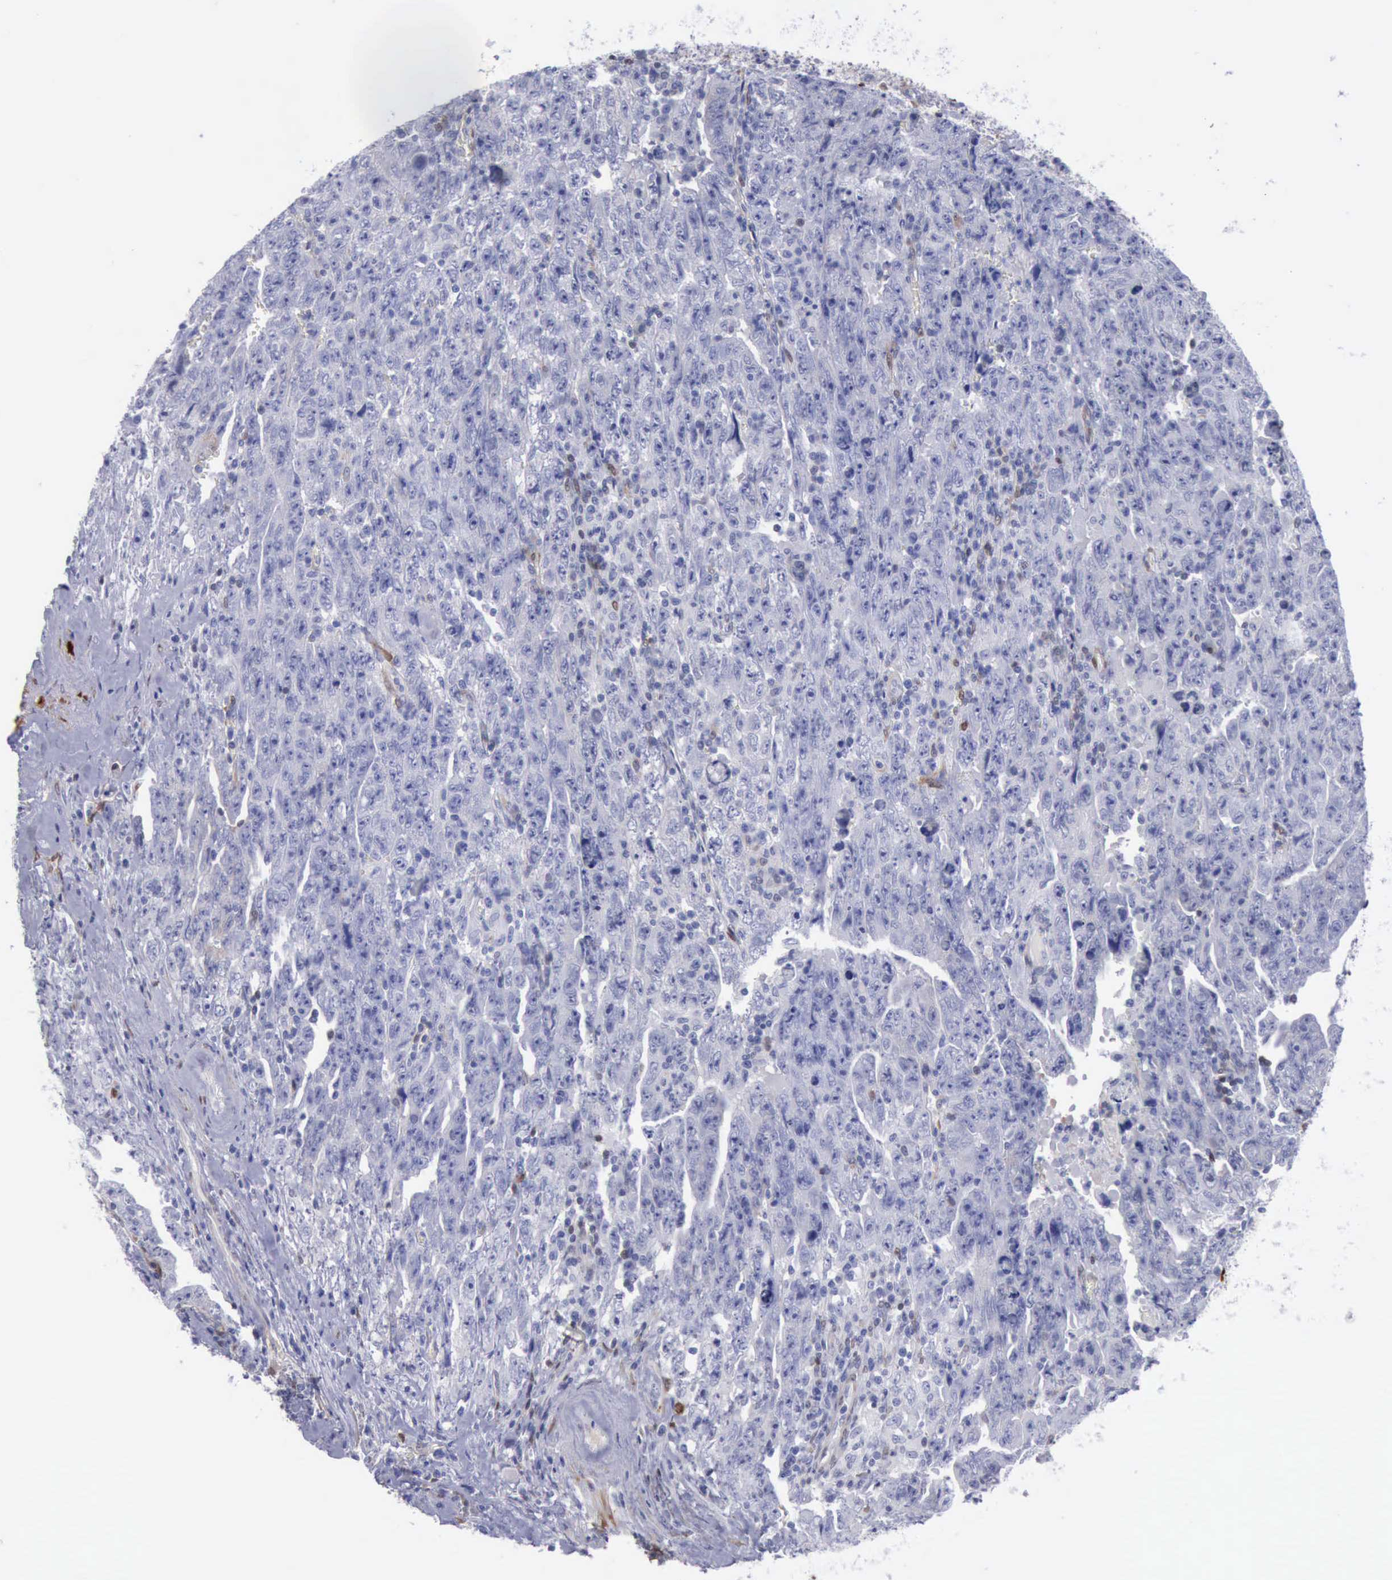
{"staining": {"intensity": "negative", "quantity": "none", "location": "none"}, "tissue": "testis cancer", "cell_type": "Tumor cells", "image_type": "cancer", "snomed": [{"axis": "morphology", "description": "Carcinoma, Embryonal, NOS"}, {"axis": "topography", "description": "Testis"}], "caption": "This image is of embryonal carcinoma (testis) stained with immunohistochemistry (IHC) to label a protein in brown with the nuclei are counter-stained blue. There is no expression in tumor cells.", "gene": "FHL1", "patient": {"sex": "male", "age": 28}}